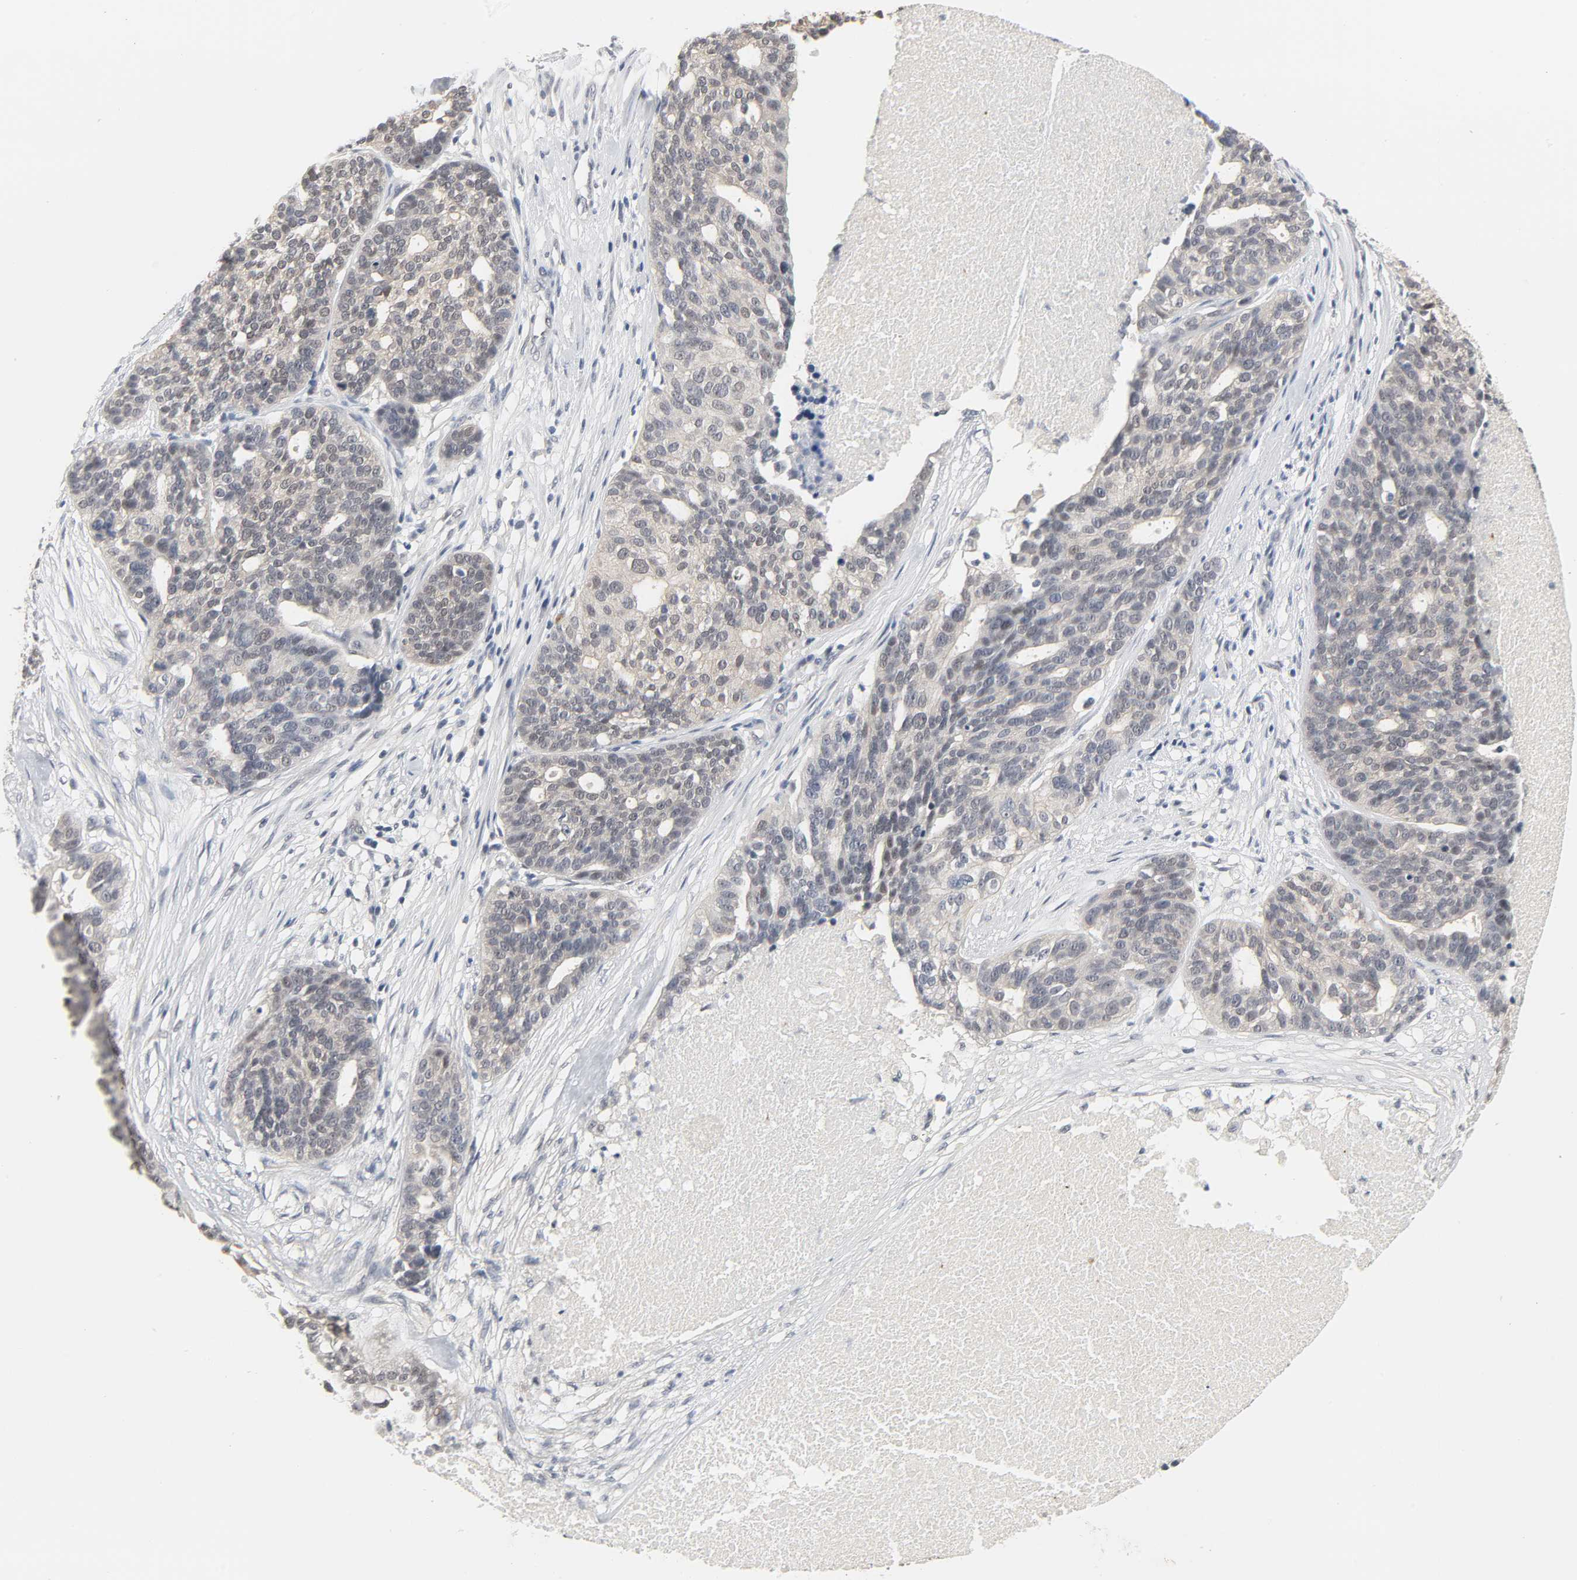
{"staining": {"intensity": "weak", "quantity": "25%-75%", "location": "cytoplasmic/membranous"}, "tissue": "ovarian cancer", "cell_type": "Tumor cells", "image_type": "cancer", "snomed": [{"axis": "morphology", "description": "Cystadenocarcinoma, serous, NOS"}, {"axis": "topography", "description": "Ovary"}], "caption": "Immunohistochemical staining of human ovarian cancer (serous cystadenocarcinoma) exhibits low levels of weak cytoplasmic/membranous positivity in approximately 25%-75% of tumor cells.", "gene": "ACSS2", "patient": {"sex": "female", "age": 59}}